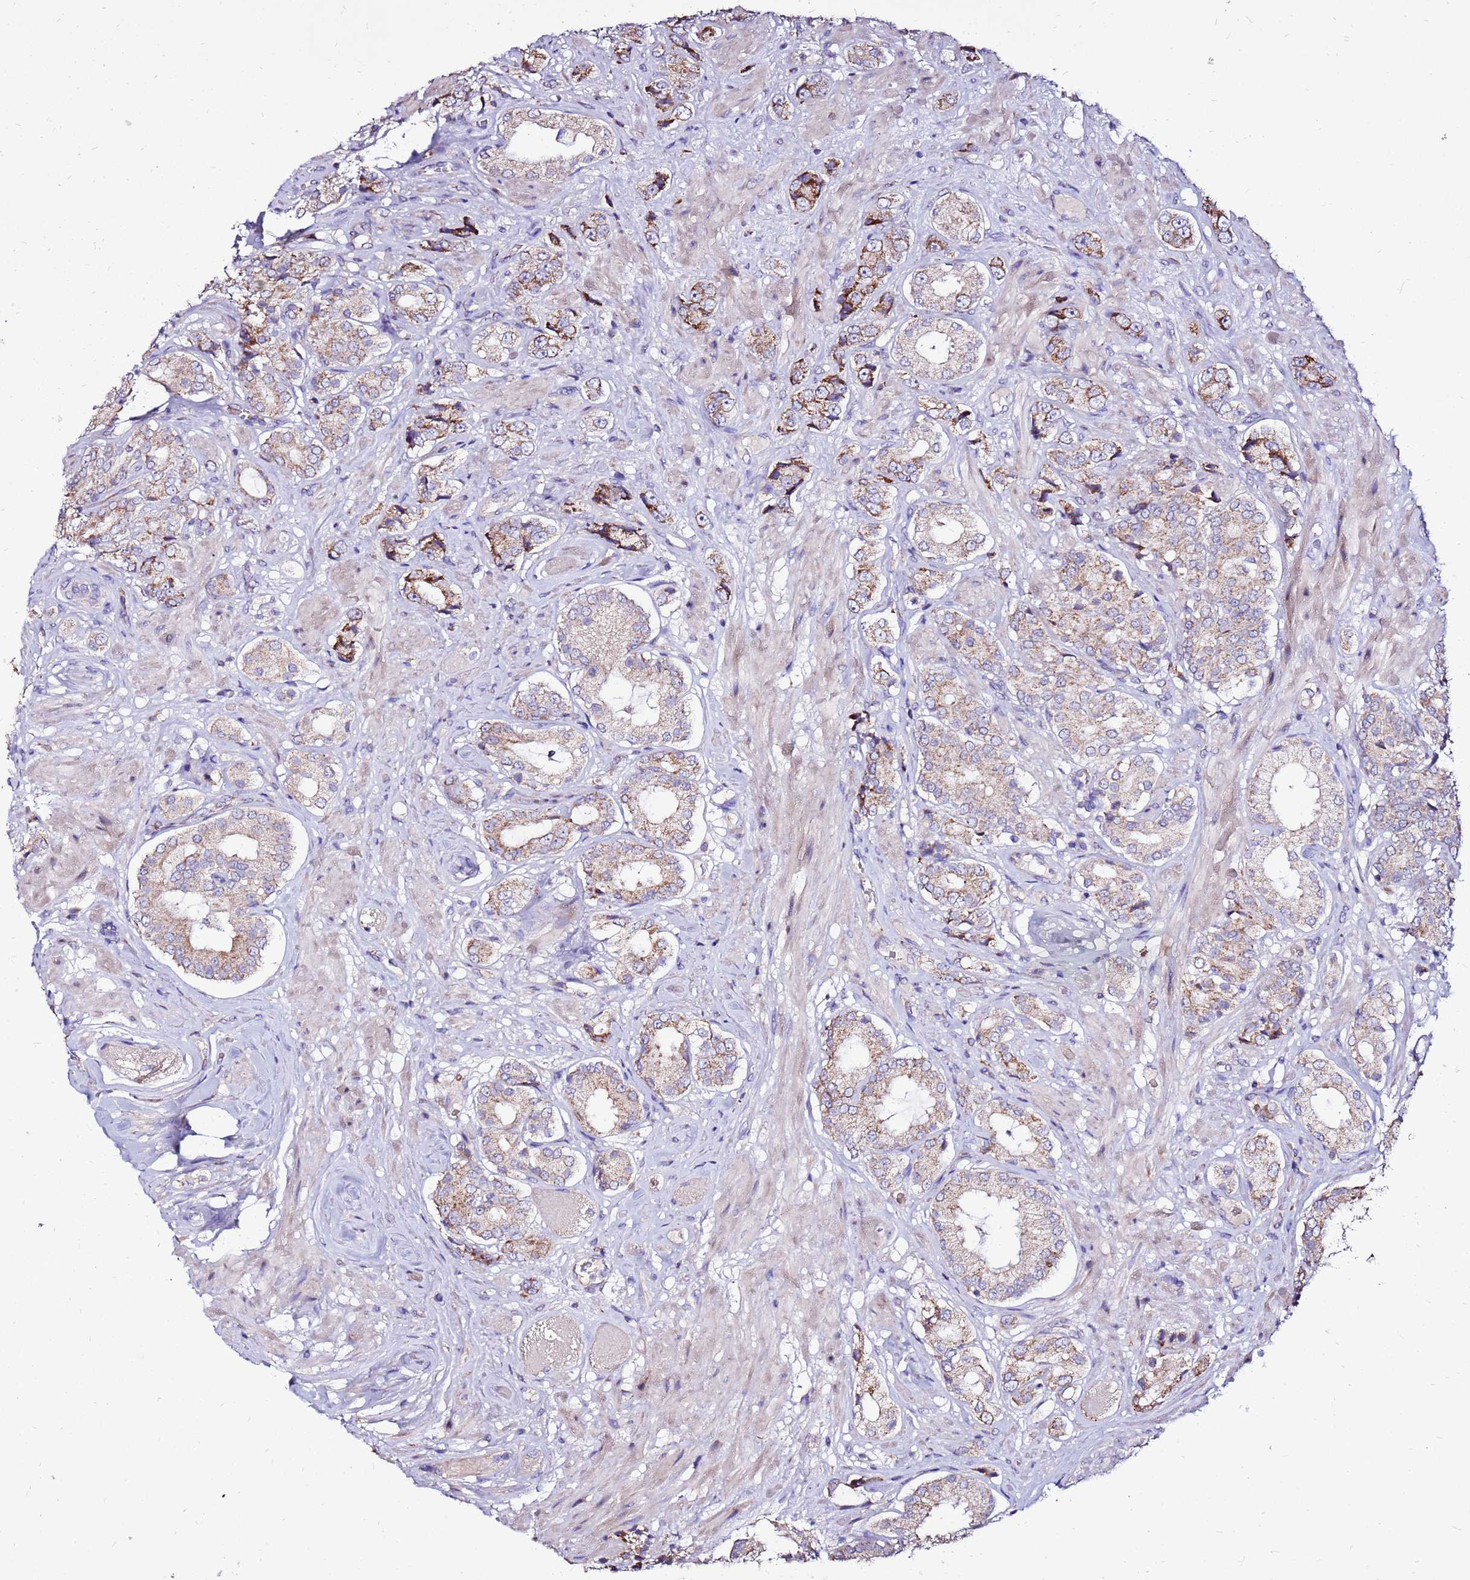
{"staining": {"intensity": "moderate", "quantity": "<25%", "location": "cytoplasmic/membranous"}, "tissue": "prostate cancer", "cell_type": "Tumor cells", "image_type": "cancer", "snomed": [{"axis": "morphology", "description": "Adenocarcinoma, High grade"}, {"axis": "topography", "description": "Prostate and seminal vesicle, NOS"}], "caption": "Tumor cells demonstrate moderate cytoplasmic/membranous expression in about <25% of cells in high-grade adenocarcinoma (prostate).", "gene": "SPSB3", "patient": {"sex": "male", "age": 64}}